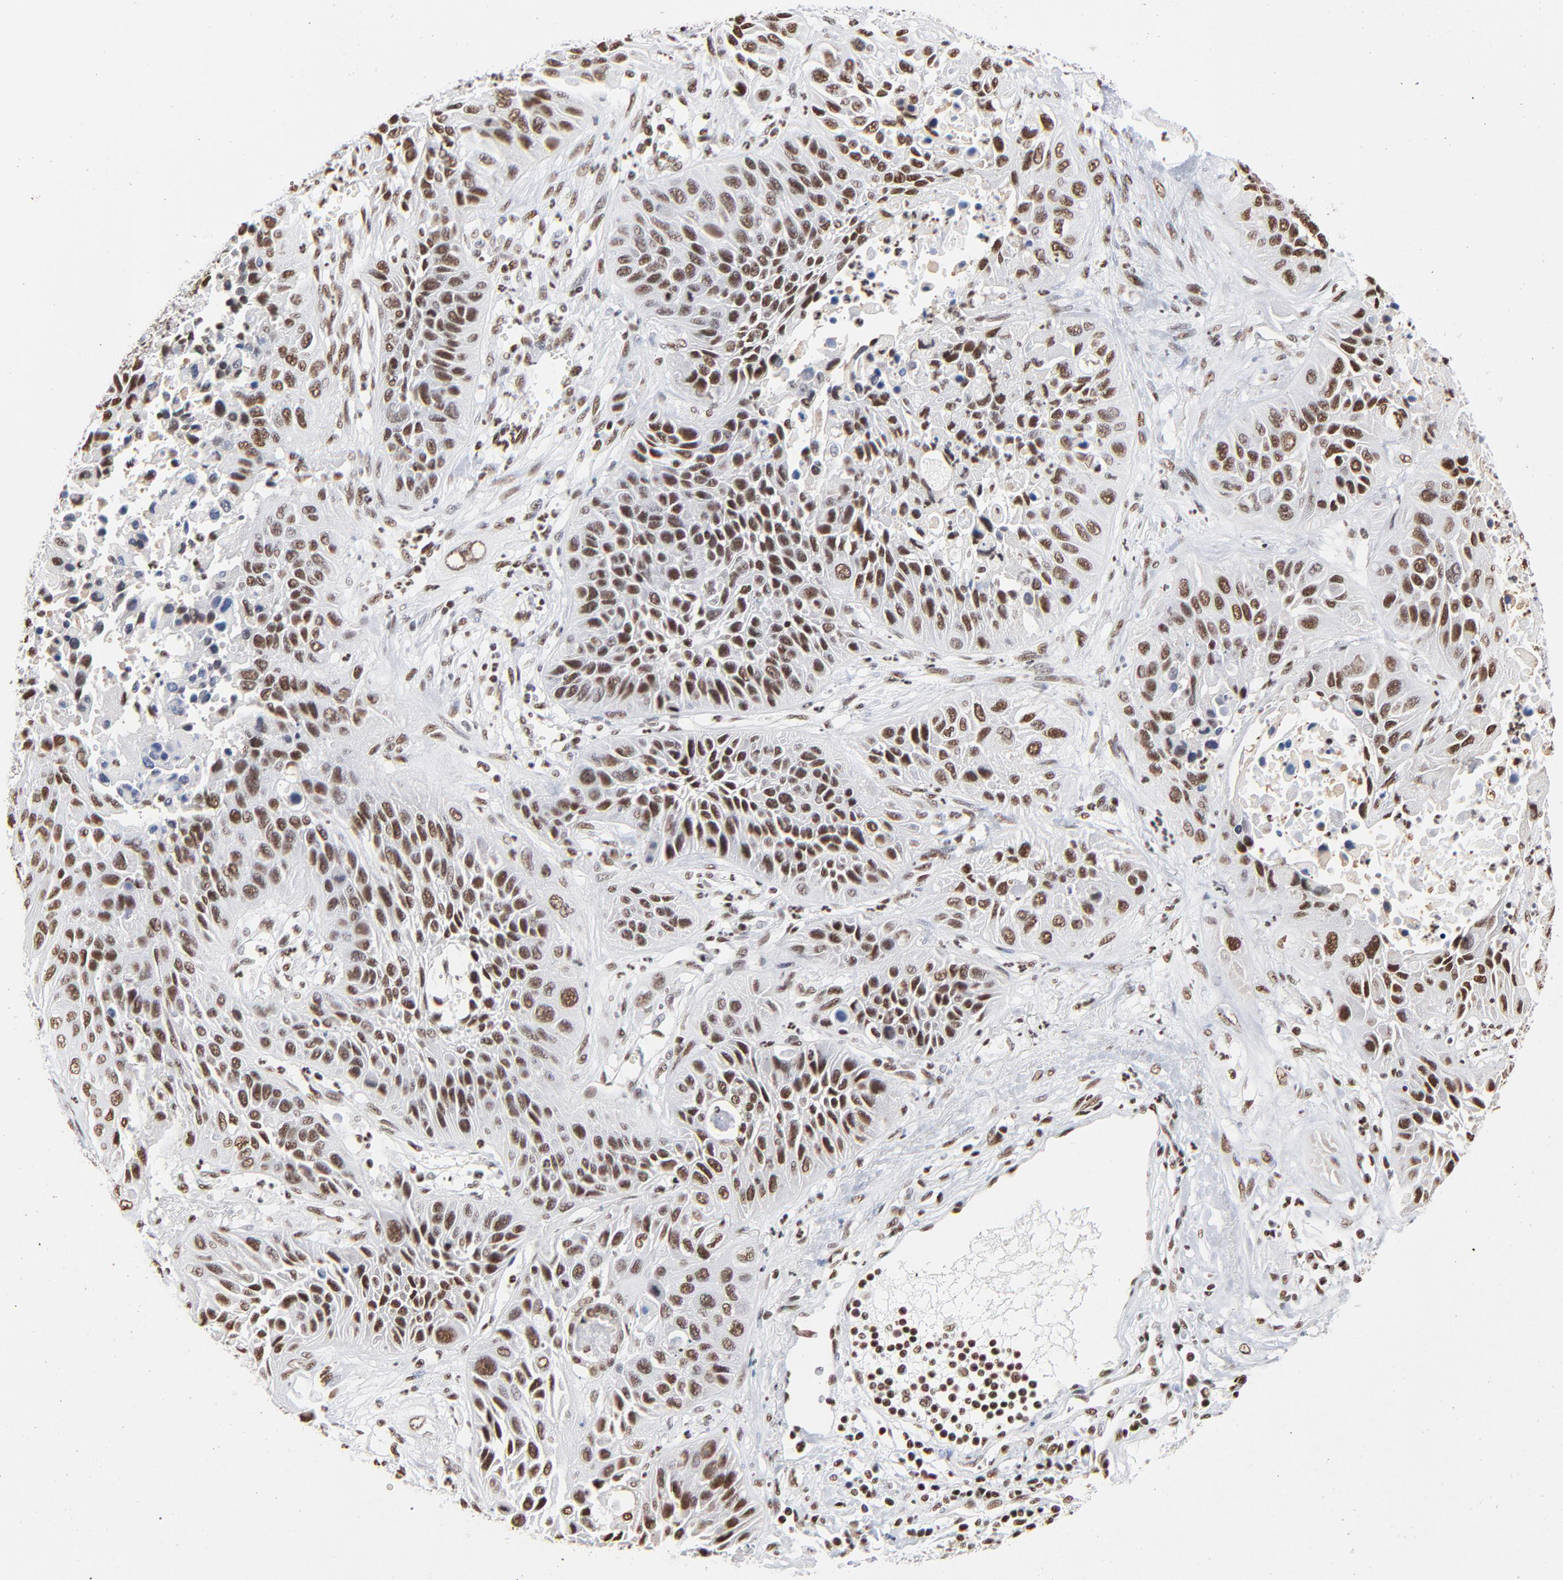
{"staining": {"intensity": "moderate", "quantity": ">75%", "location": "nuclear"}, "tissue": "lung cancer", "cell_type": "Tumor cells", "image_type": "cancer", "snomed": [{"axis": "morphology", "description": "Squamous cell carcinoma, NOS"}, {"axis": "topography", "description": "Lung"}], "caption": "Moderate nuclear staining for a protein is seen in approximately >75% of tumor cells of lung squamous cell carcinoma using immunohistochemistry.", "gene": "CREB1", "patient": {"sex": "female", "age": 76}}